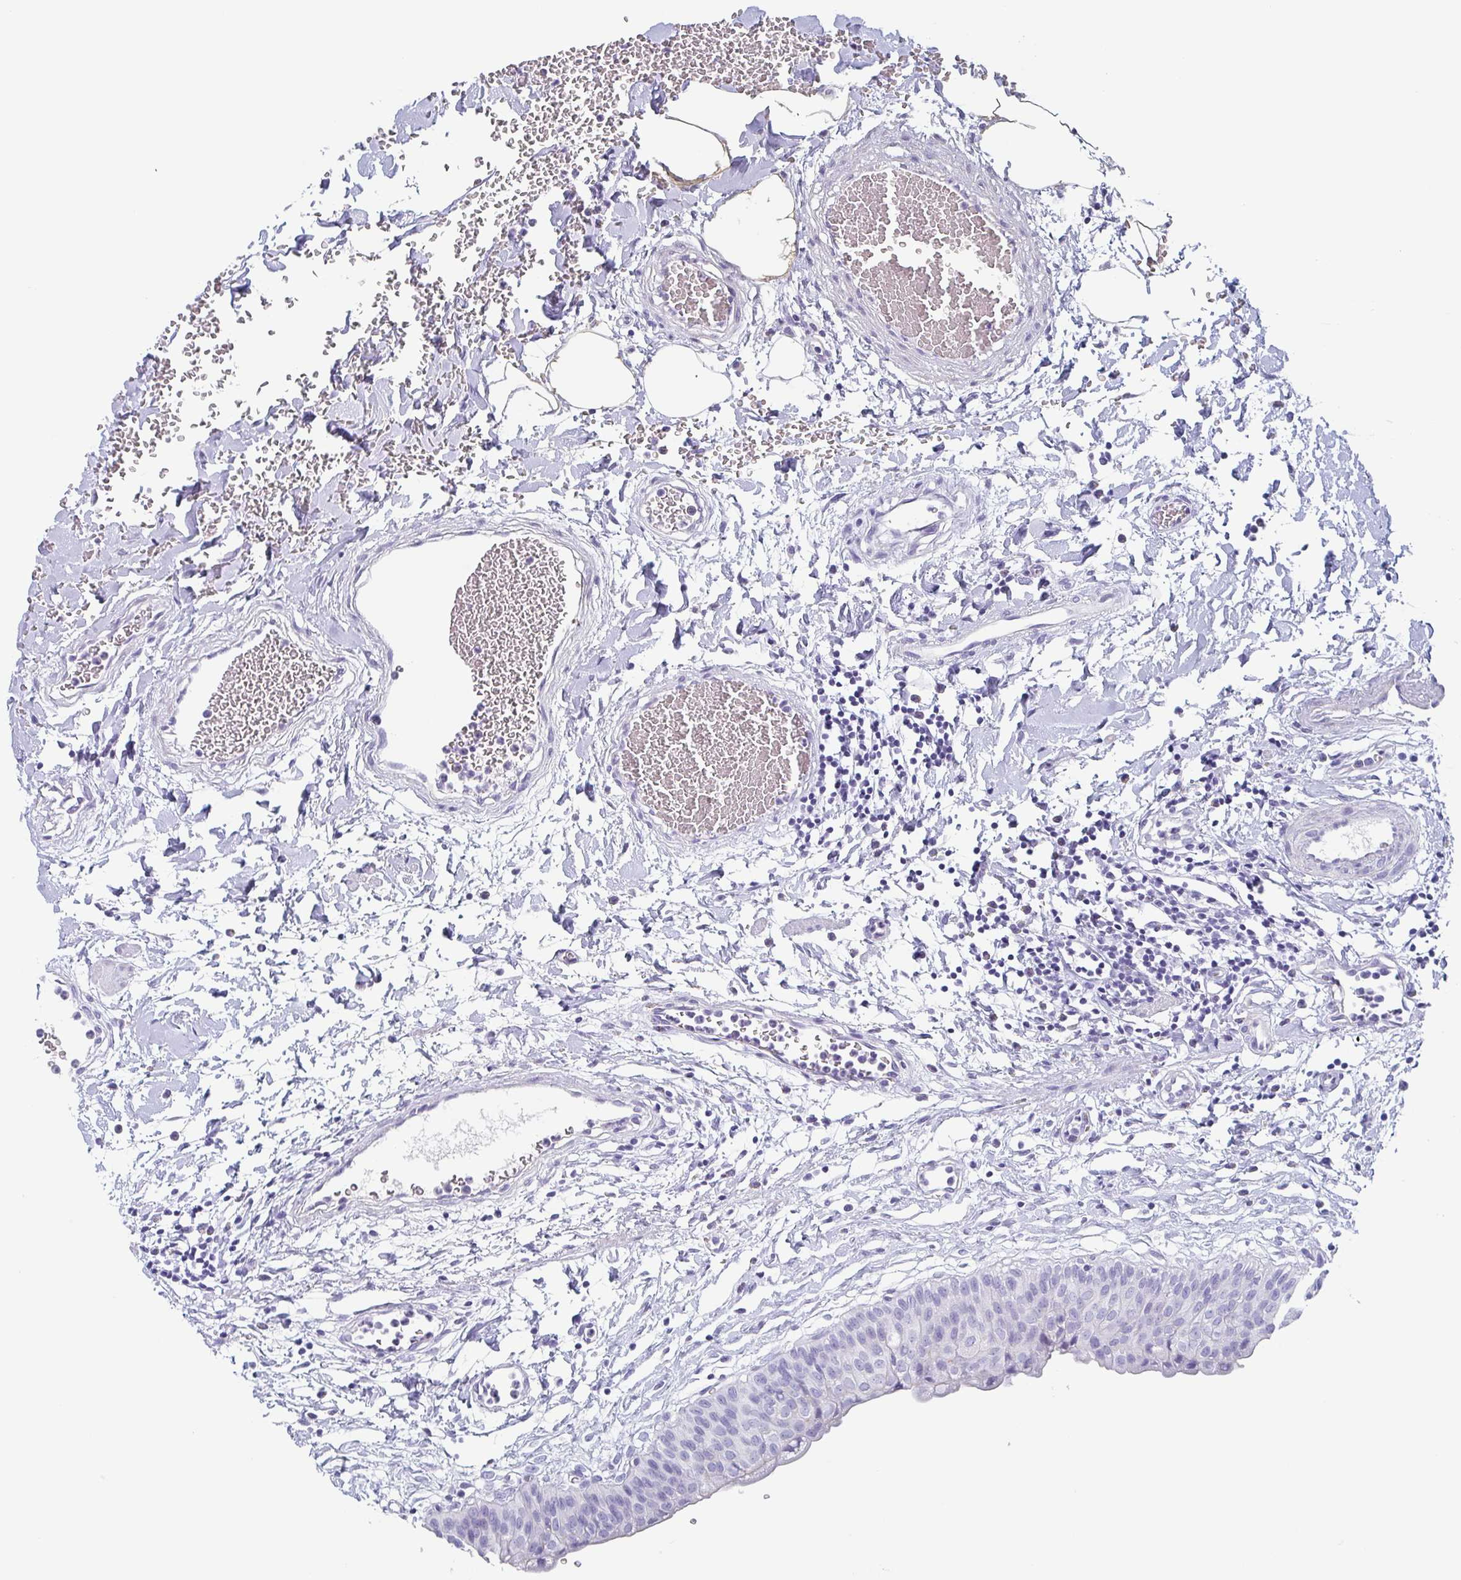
{"staining": {"intensity": "negative", "quantity": "none", "location": "none"}, "tissue": "urinary bladder", "cell_type": "Urothelial cells", "image_type": "normal", "snomed": [{"axis": "morphology", "description": "Normal tissue, NOS"}, {"axis": "topography", "description": "Urinary bladder"}], "caption": "Immunohistochemistry micrograph of normal urinary bladder: human urinary bladder stained with DAB (3,3'-diaminobenzidine) demonstrates no significant protein positivity in urothelial cells. The staining is performed using DAB brown chromogen with nuclei counter-stained in using hematoxylin.", "gene": "TAGLN3", "patient": {"sex": "male", "age": 55}}